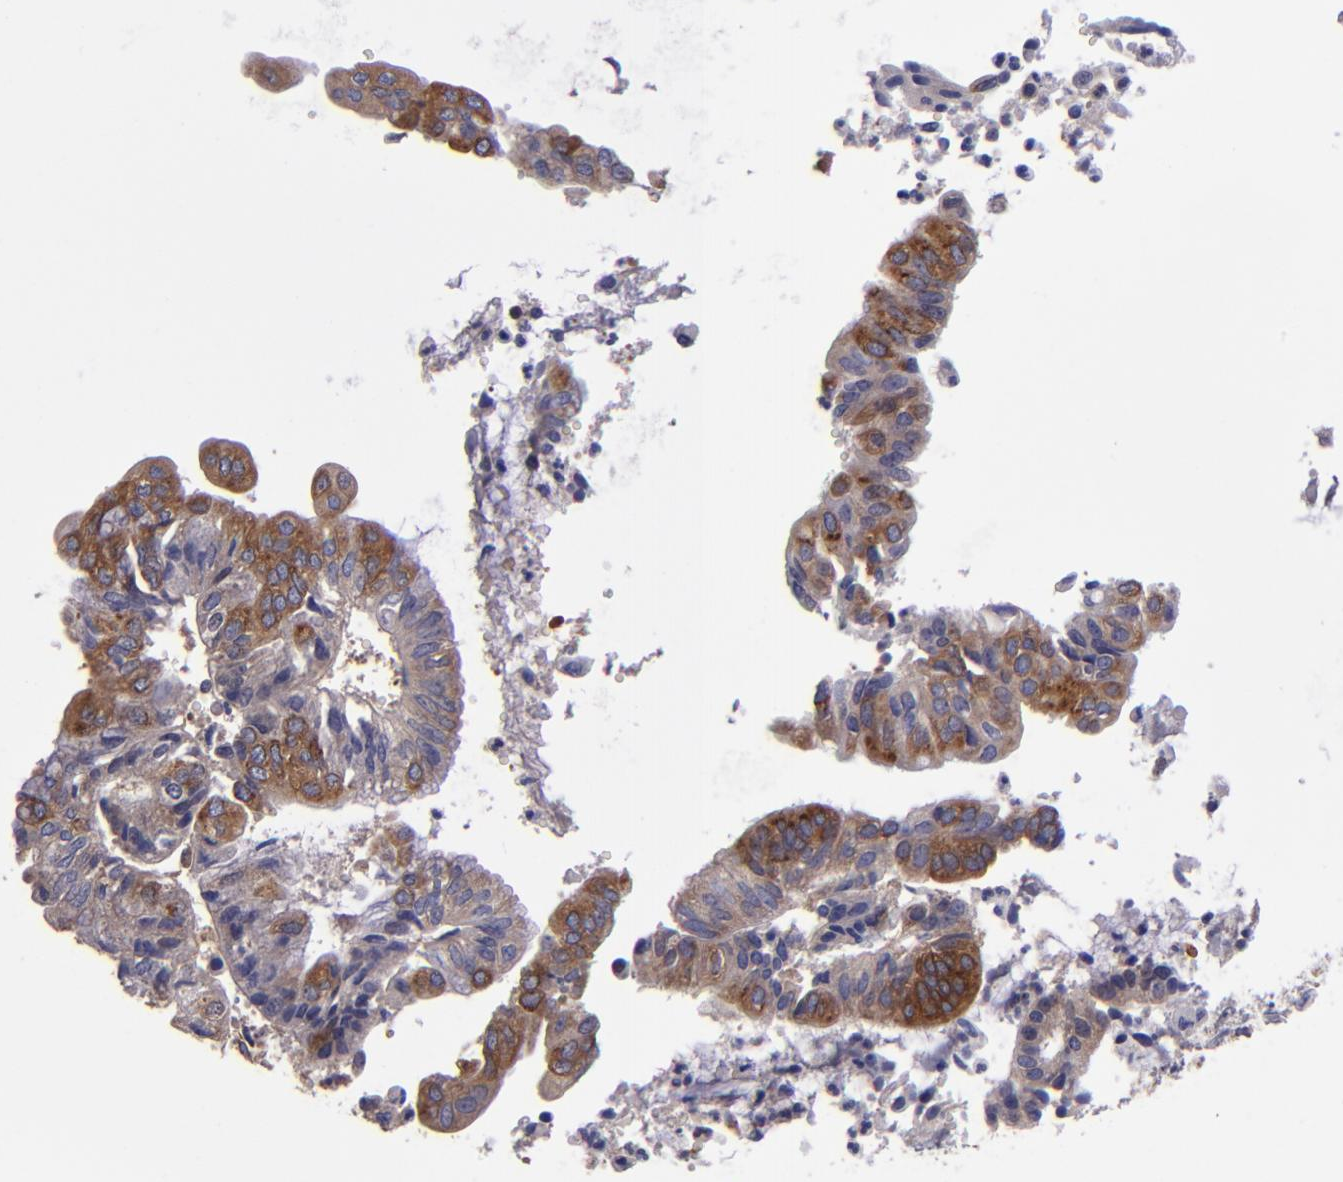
{"staining": {"intensity": "moderate", "quantity": ">75%", "location": "cytoplasmic/membranous"}, "tissue": "endometrial cancer", "cell_type": "Tumor cells", "image_type": "cancer", "snomed": [{"axis": "morphology", "description": "Adenocarcinoma, NOS"}, {"axis": "topography", "description": "Endometrium"}], "caption": "This is a photomicrograph of immunohistochemistry (IHC) staining of endometrial adenocarcinoma, which shows moderate staining in the cytoplasmic/membranous of tumor cells.", "gene": "CARS1", "patient": {"sex": "female", "age": 59}}